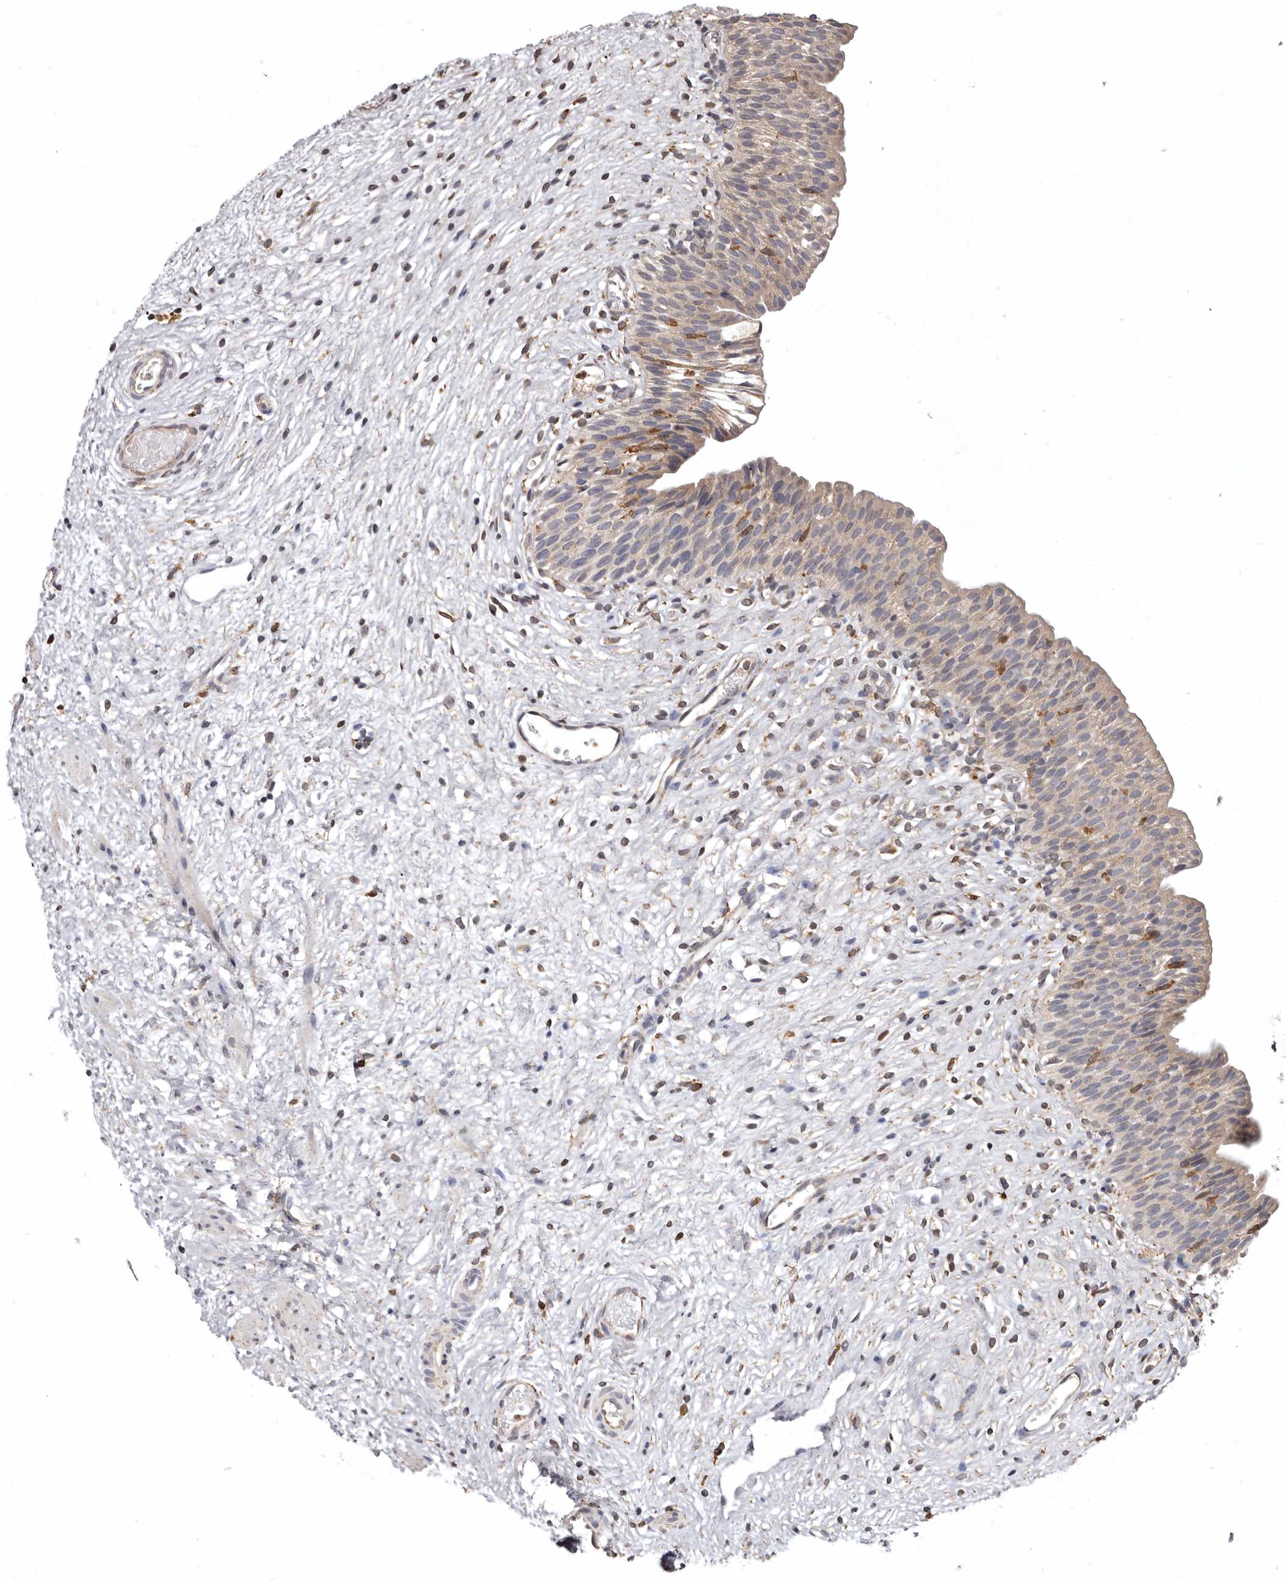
{"staining": {"intensity": "moderate", "quantity": "<25%", "location": "cytoplasmic/membranous"}, "tissue": "urinary bladder", "cell_type": "Urothelial cells", "image_type": "normal", "snomed": [{"axis": "morphology", "description": "Normal tissue, NOS"}, {"axis": "topography", "description": "Urinary bladder"}], "caption": "Immunohistochemistry (IHC) of benign human urinary bladder reveals low levels of moderate cytoplasmic/membranous staining in about <25% of urothelial cells.", "gene": "INKA2", "patient": {"sex": "male", "age": 1}}